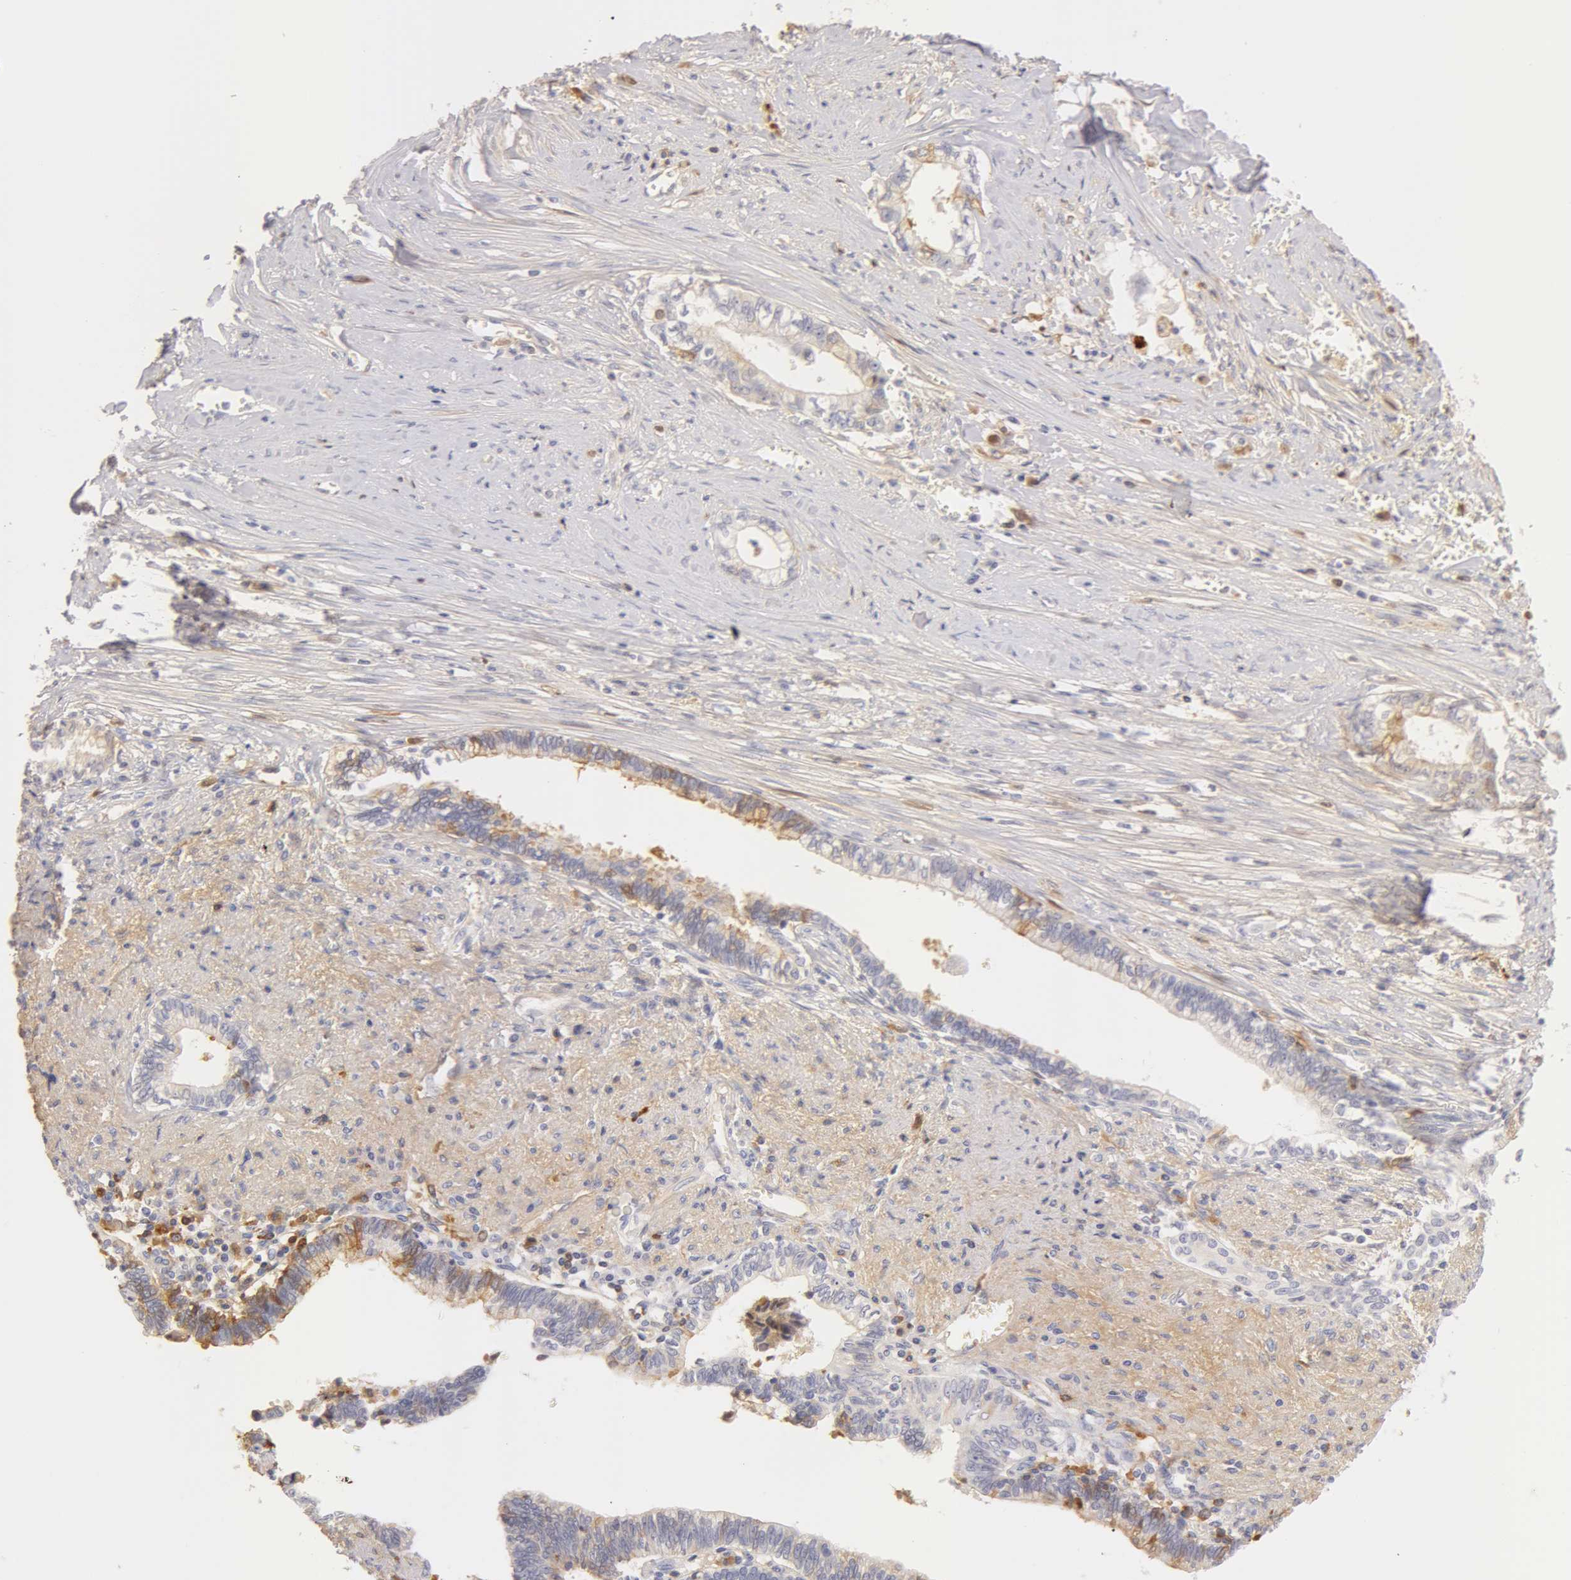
{"staining": {"intensity": "negative", "quantity": "none", "location": "none"}, "tissue": "liver cancer", "cell_type": "Tumor cells", "image_type": "cancer", "snomed": [{"axis": "morphology", "description": "Cholangiocarcinoma"}, {"axis": "topography", "description": "Liver"}], "caption": "Tumor cells show no significant positivity in liver cancer. The staining is performed using DAB brown chromogen with nuclei counter-stained in using hematoxylin.", "gene": "AHSG", "patient": {"sex": "male", "age": 57}}